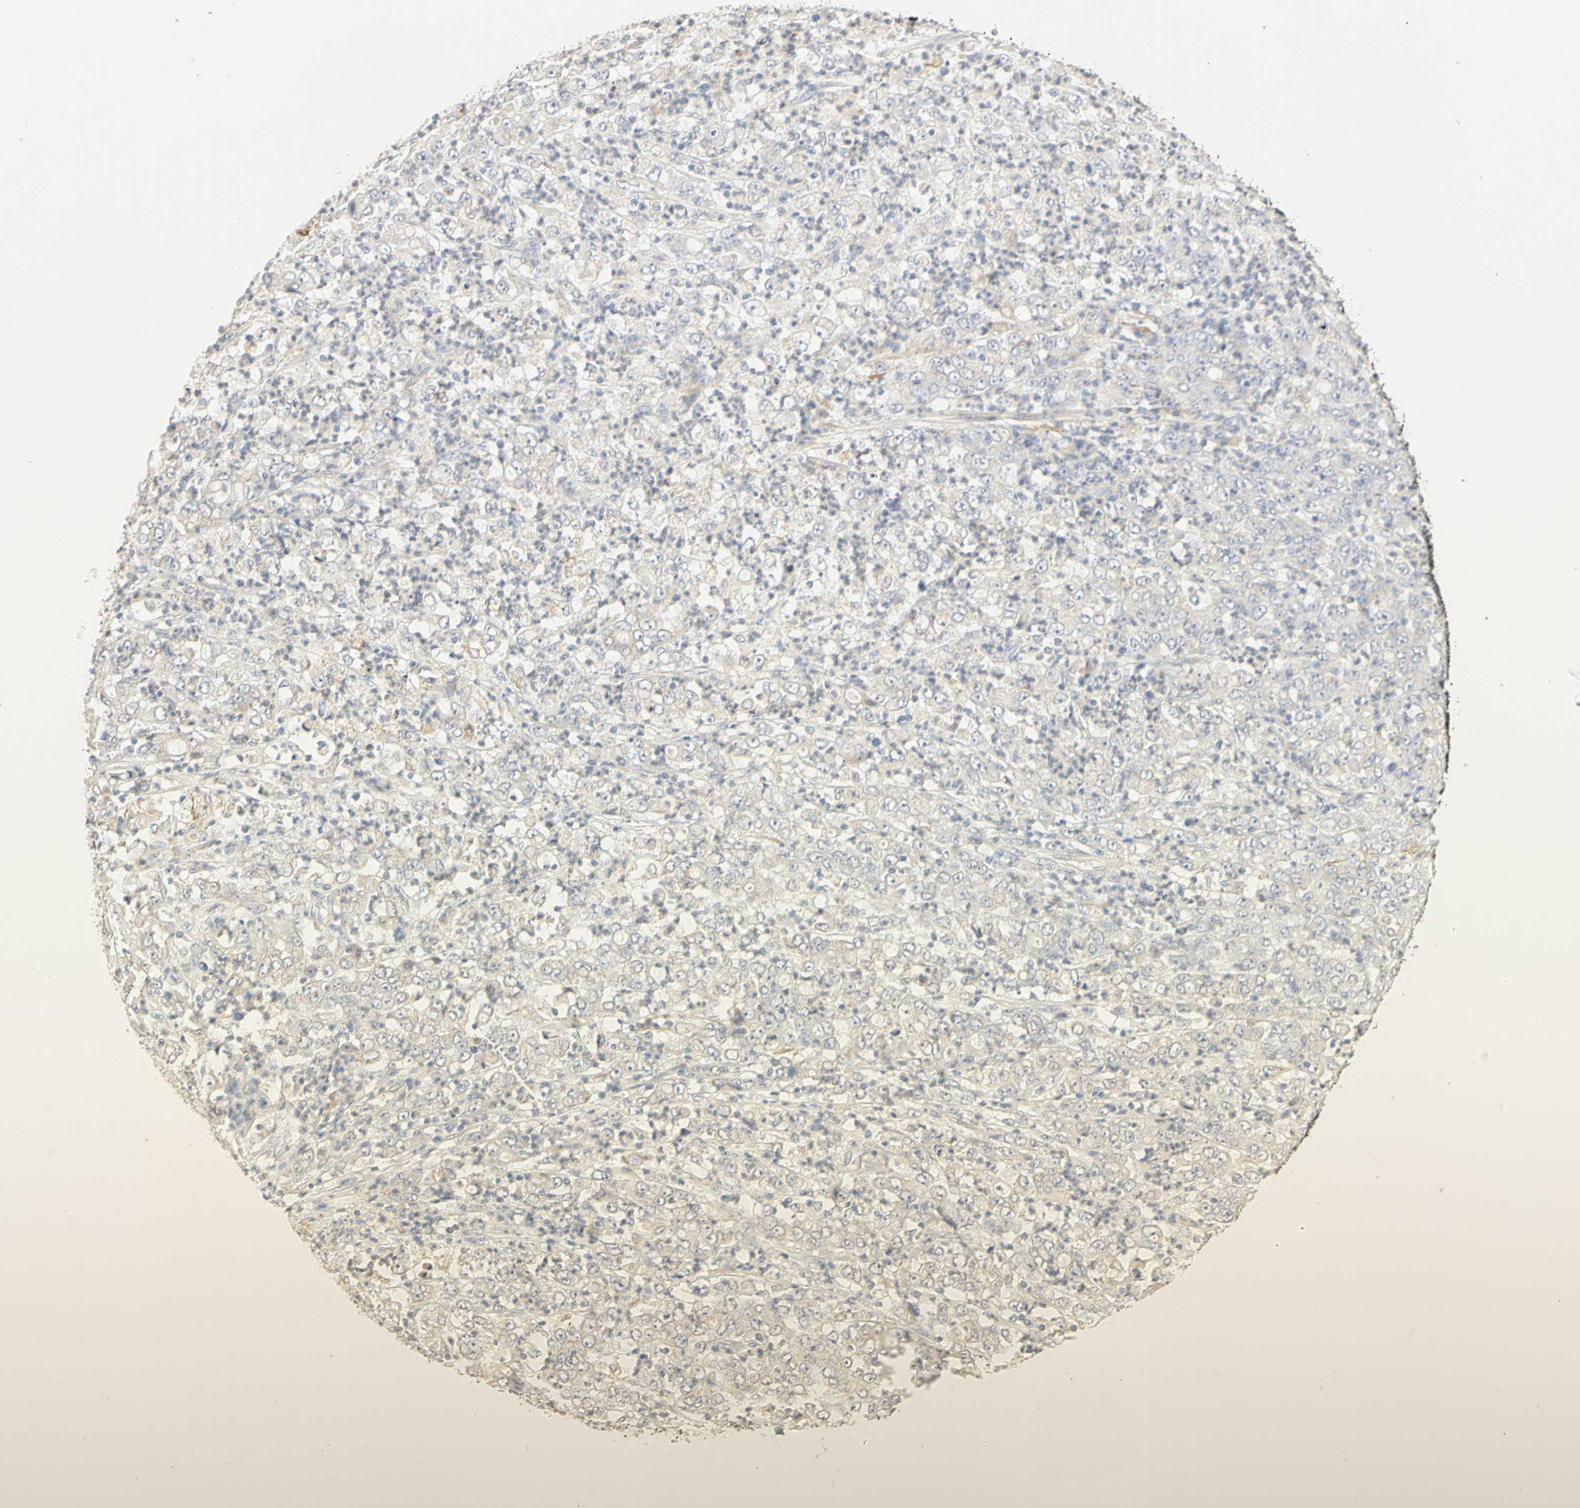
{"staining": {"intensity": "weak", "quantity": ">75%", "location": "cytoplasmic/membranous"}, "tissue": "stomach cancer", "cell_type": "Tumor cells", "image_type": "cancer", "snomed": [{"axis": "morphology", "description": "Adenocarcinoma, NOS"}, {"axis": "topography", "description": "Stomach, lower"}], "caption": "Protein staining of stomach adenocarcinoma tissue reveals weak cytoplasmic/membranous expression in about >75% of tumor cells.", "gene": "GNRH2", "patient": {"sex": "female", "age": 71}}